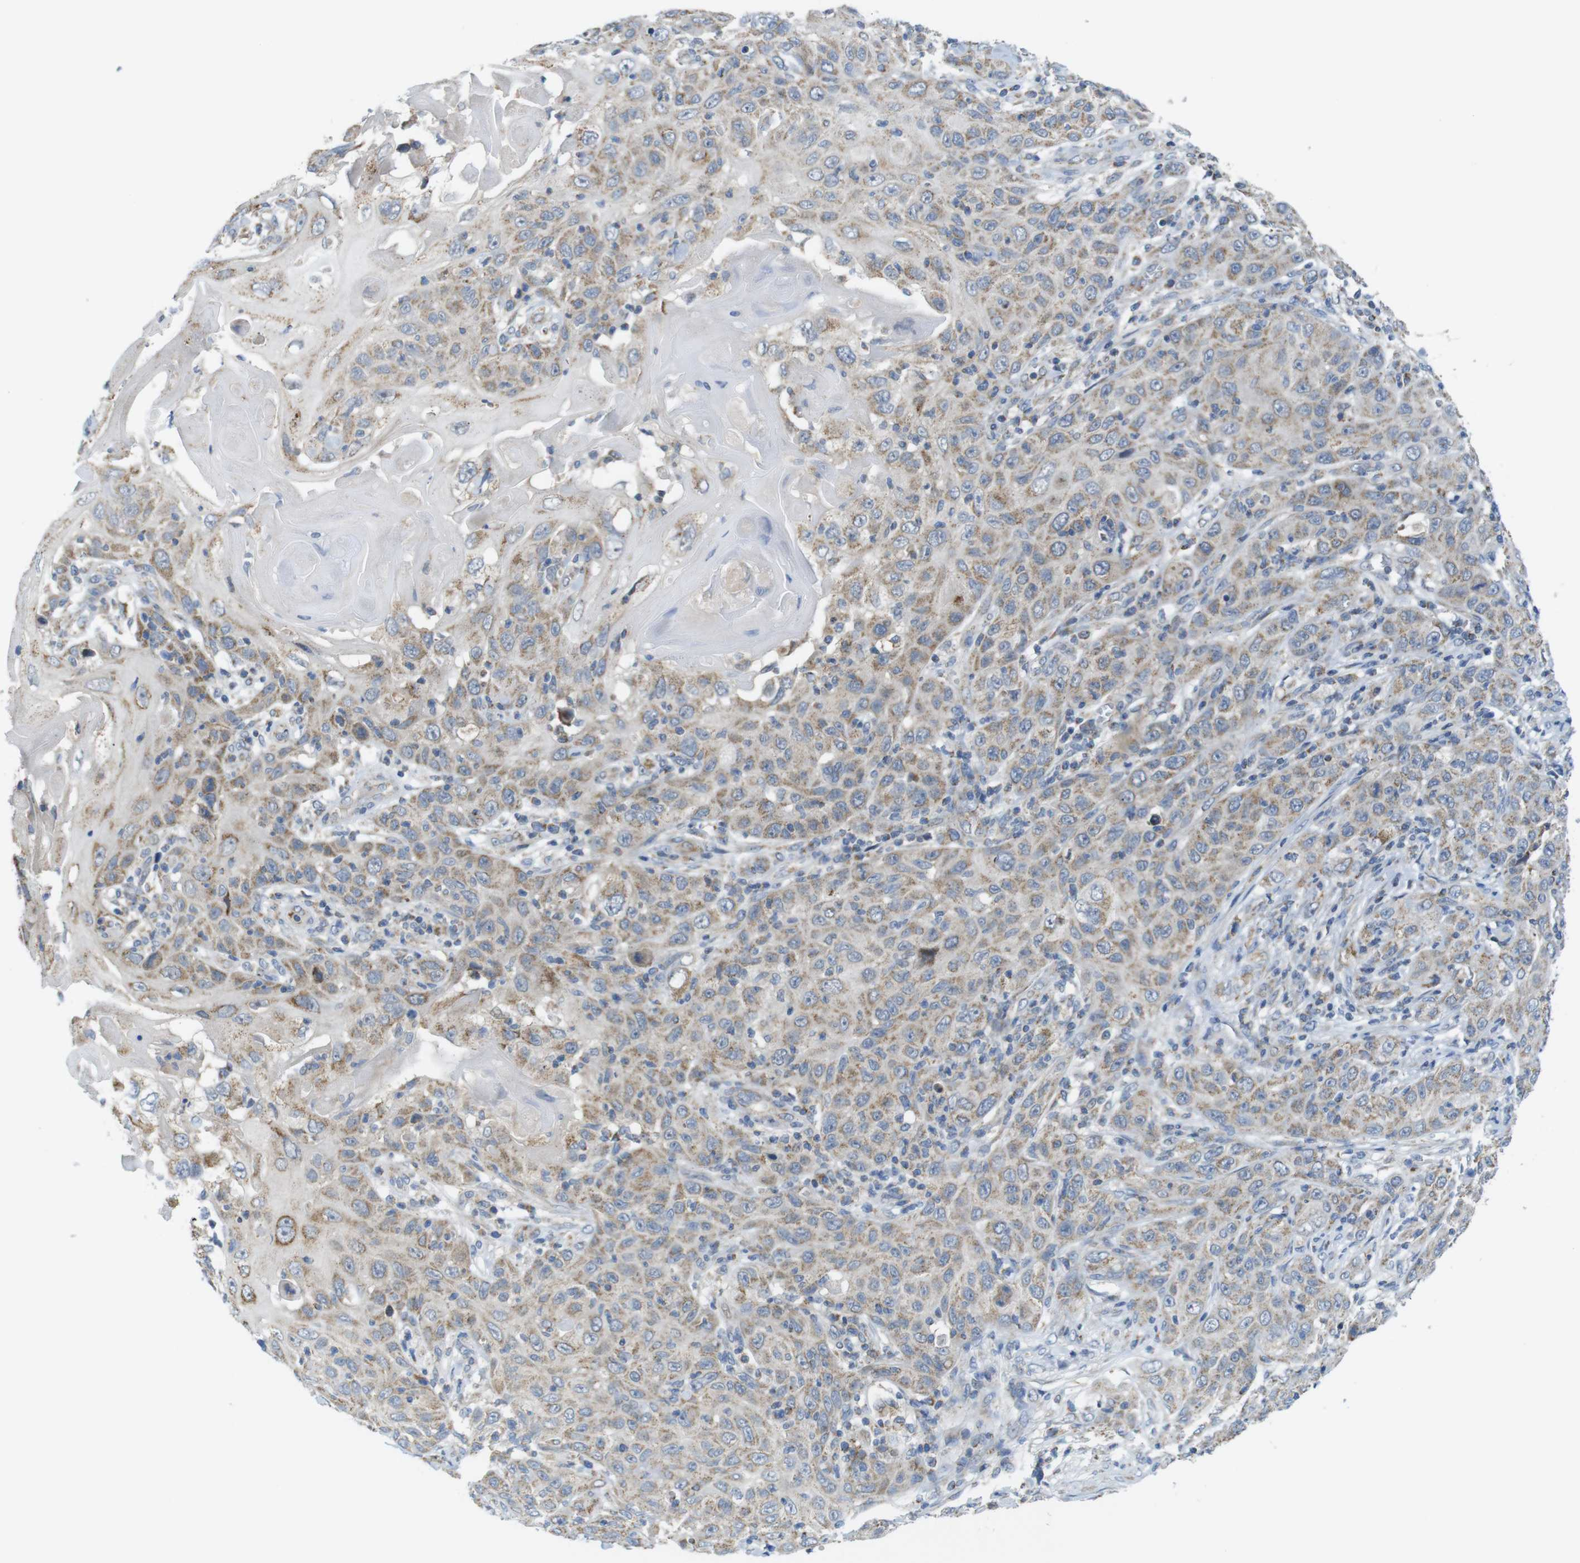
{"staining": {"intensity": "moderate", "quantity": ">75%", "location": "cytoplasmic/membranous"}, "tissue": "skin cancer", "cell_type": "Tumor cells", "image_type": "cancer", "snomed": [{"axis": "morphology", "description": "Squamous cell carcinoma, NOS"}, {"axis": "topography", "description": "Skin"}], "caption": "Immunohistochemistry (IHC) histopathology image of human skin cancer stained for a protein (brown), which reveals medium levels of moderate cytoplasmic/membranous positivity in approximately >75% of tumor cells.", "gene": "MARCHF1", "patient": {"sex": "female", "age": 88}}